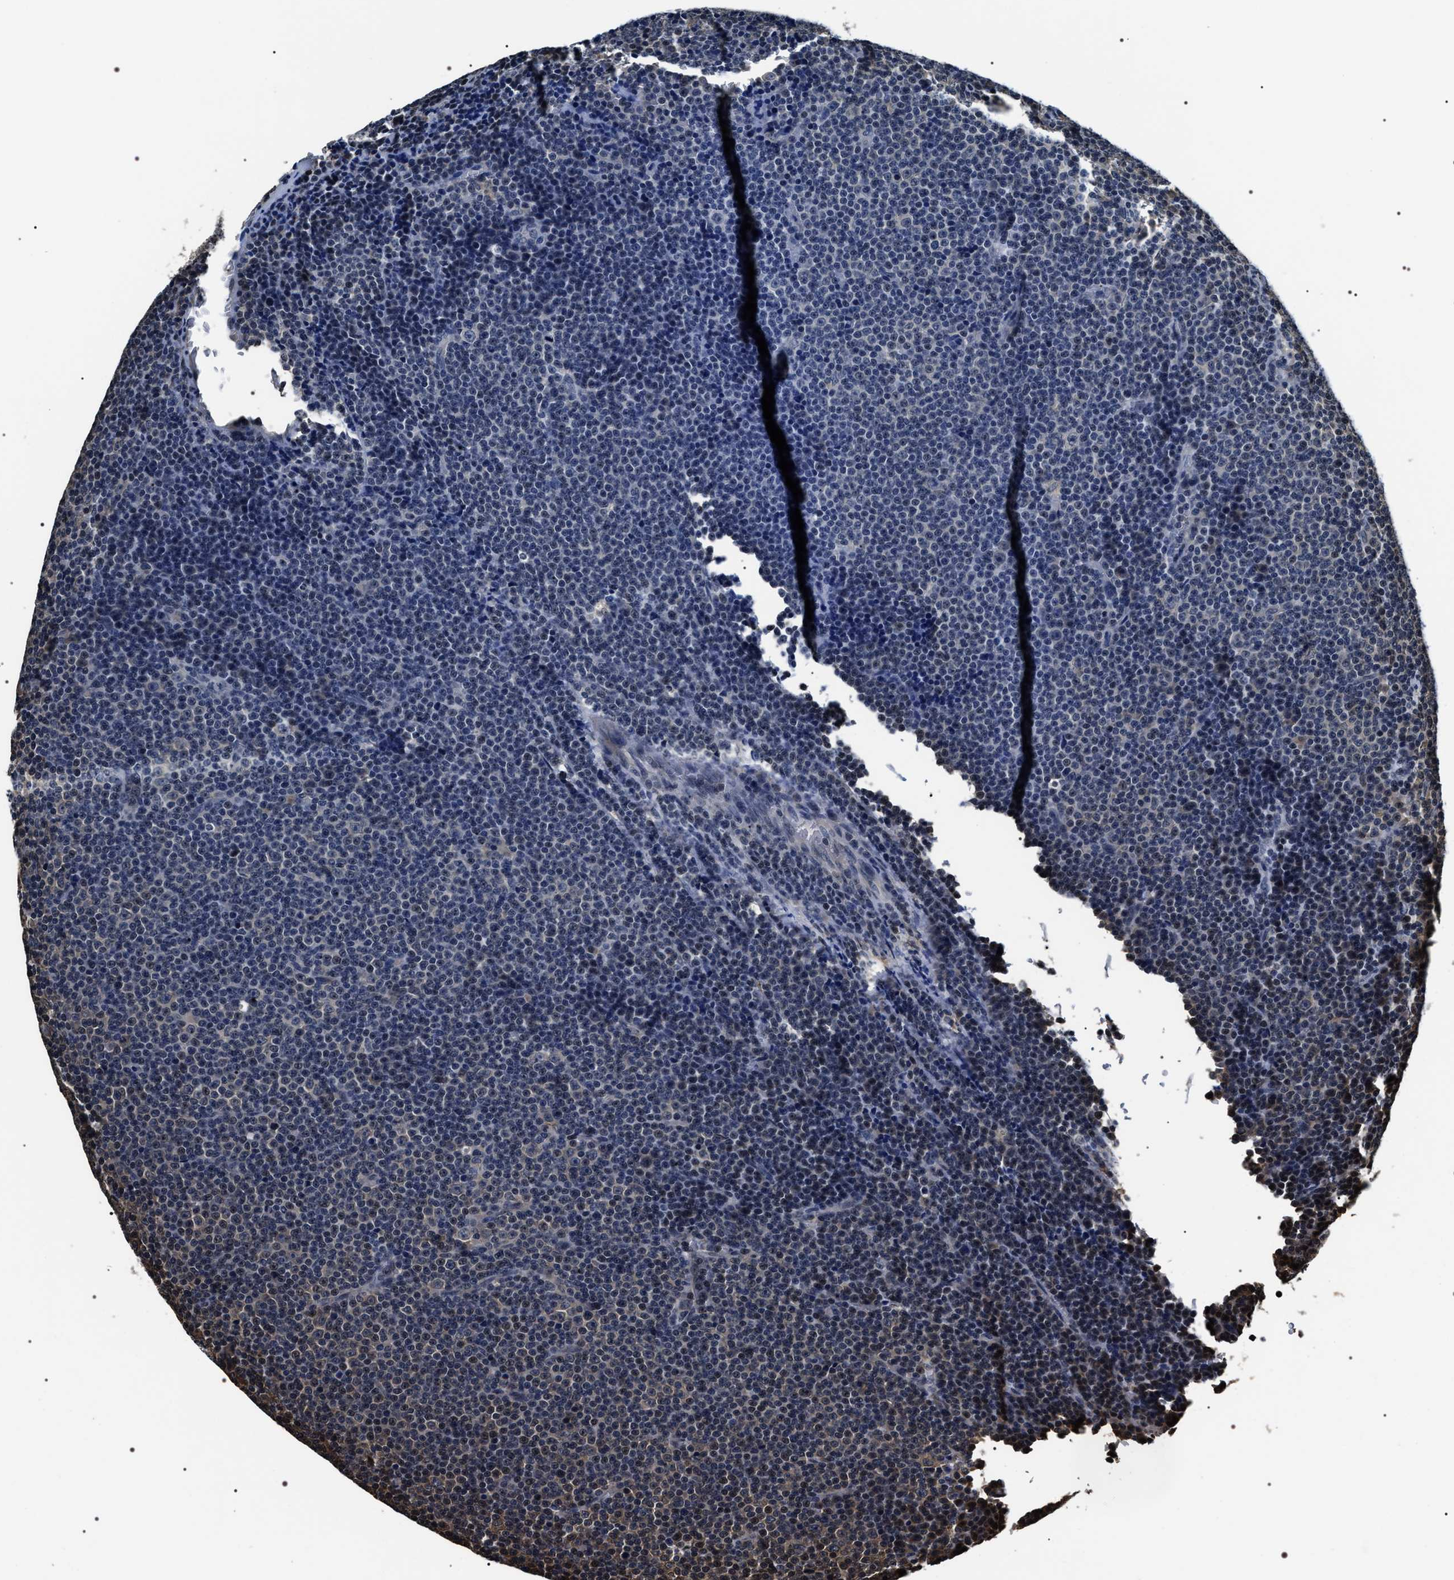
{"staining": {"intensity": "weak", "quantity": "<25%", "location": "nuclear"}, "tissue": "lymphoma", "cell_type": "Tumor cells", "image_type": "cancer", "snomed": [{"axis": "morphology", "description": "Malignant lymphoma, non-Hodgkin's type, Low grade"}, {"axis": "topography", "description": "Lymph node"}], "caption": "Tumor cells are negative for protein expression in human low-grade malignant lymphoma, non-Hodgkin's type.", "gene": "ARHGAP22", "patient": {"sex": "female", "age": 67}}